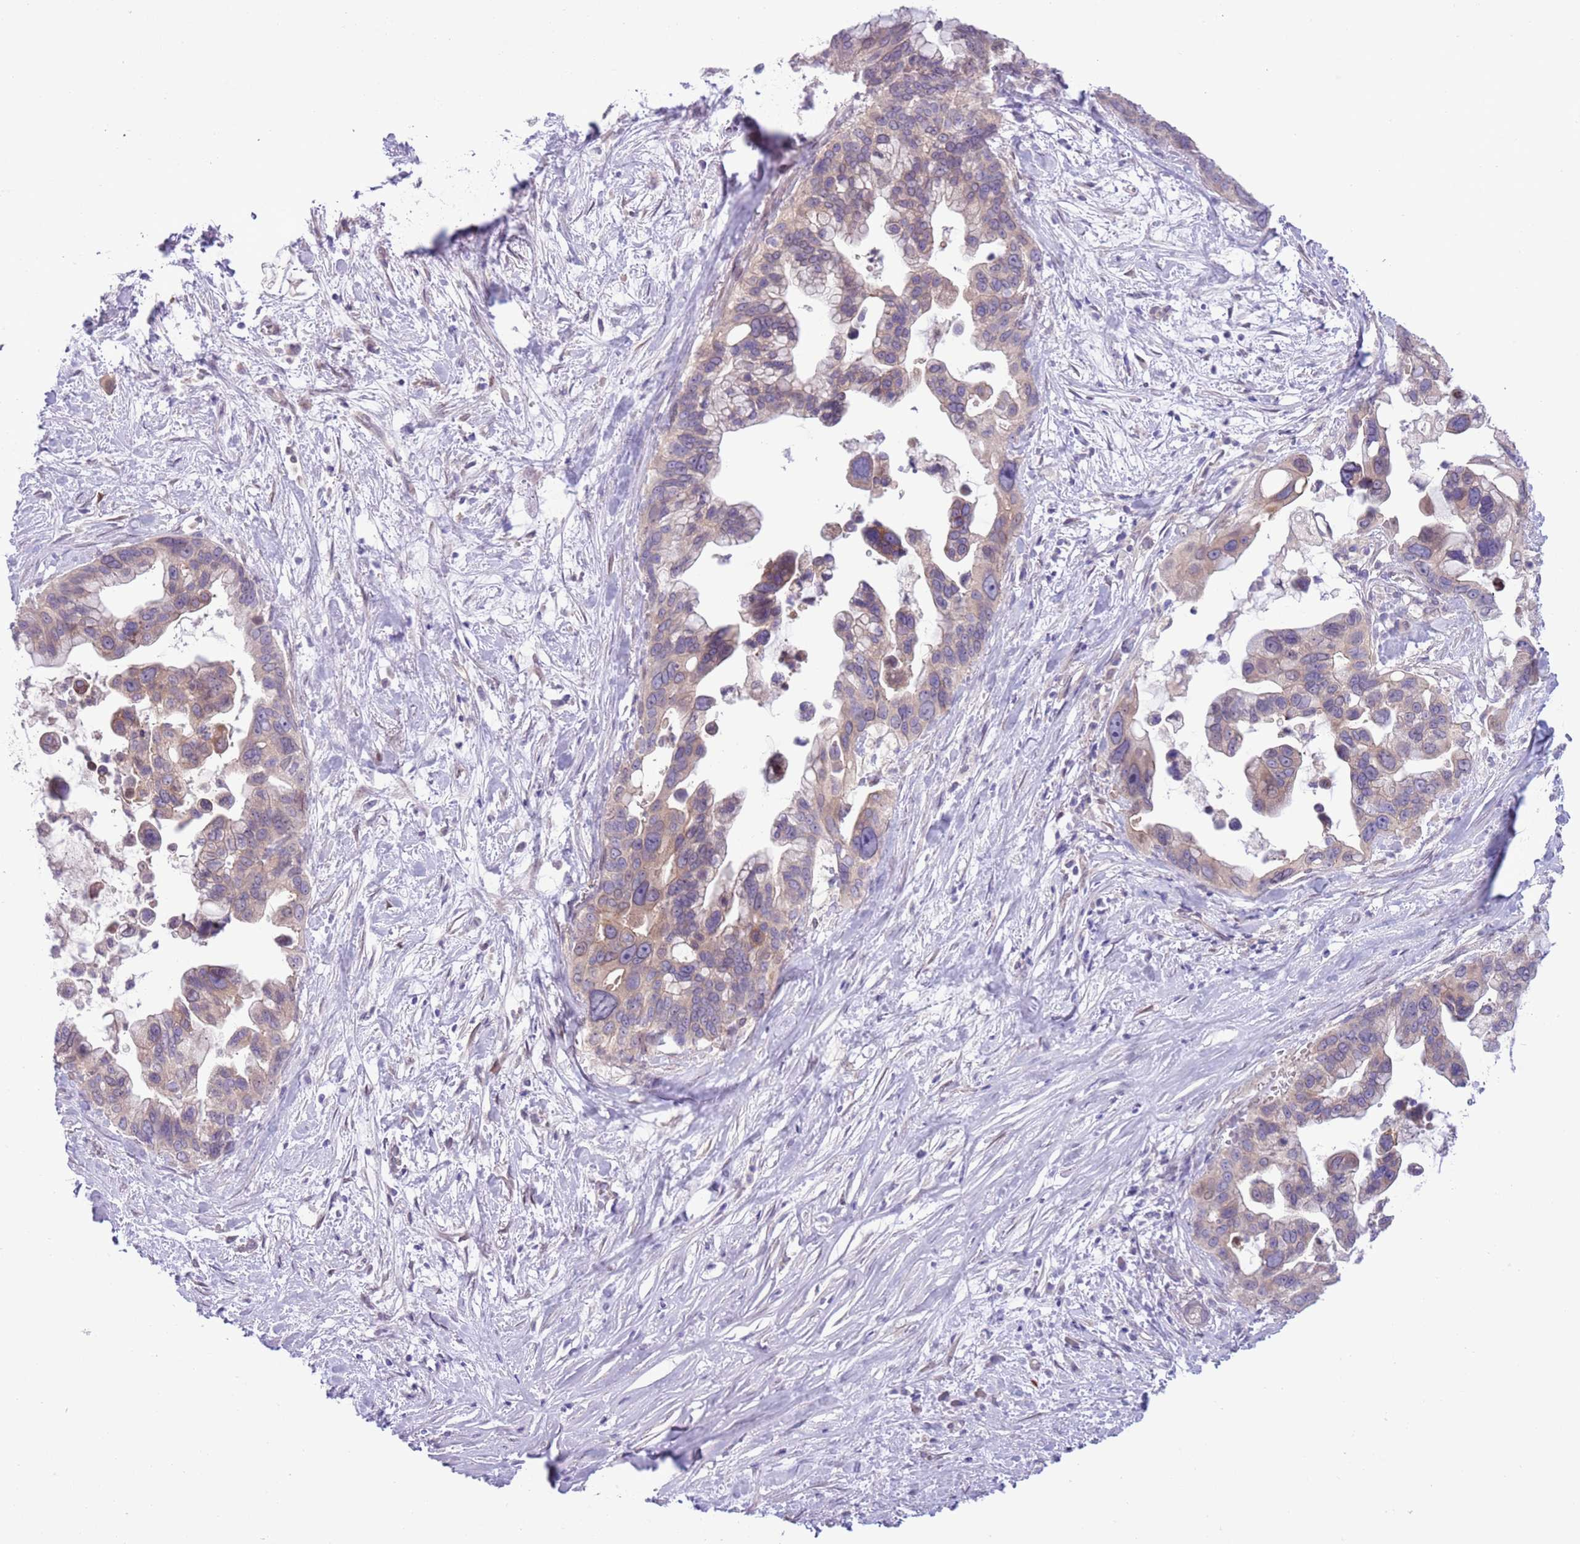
{"staining": {"intensity": "weak", "quantity": "25%-75%", "location": "cytoplasmic/membranous"}, "tissue": "pancreatic cancer", "cell_type": "Tumor cells", "image_type": "cancer", "snomed": [{"axis": "morphology", "description": "Adenocarcinoma, NOS"}, {"axis": "topography", "description": "Pancreas"}], "caption": "The histopathology image displays staining of pancreatic adenocarcinoma, revealing weak cytoplasmic/membranous protein staining (brown color) within tumor cells.", "gene": "CCND2", "patient": {"sex": "female", "age": 83}}